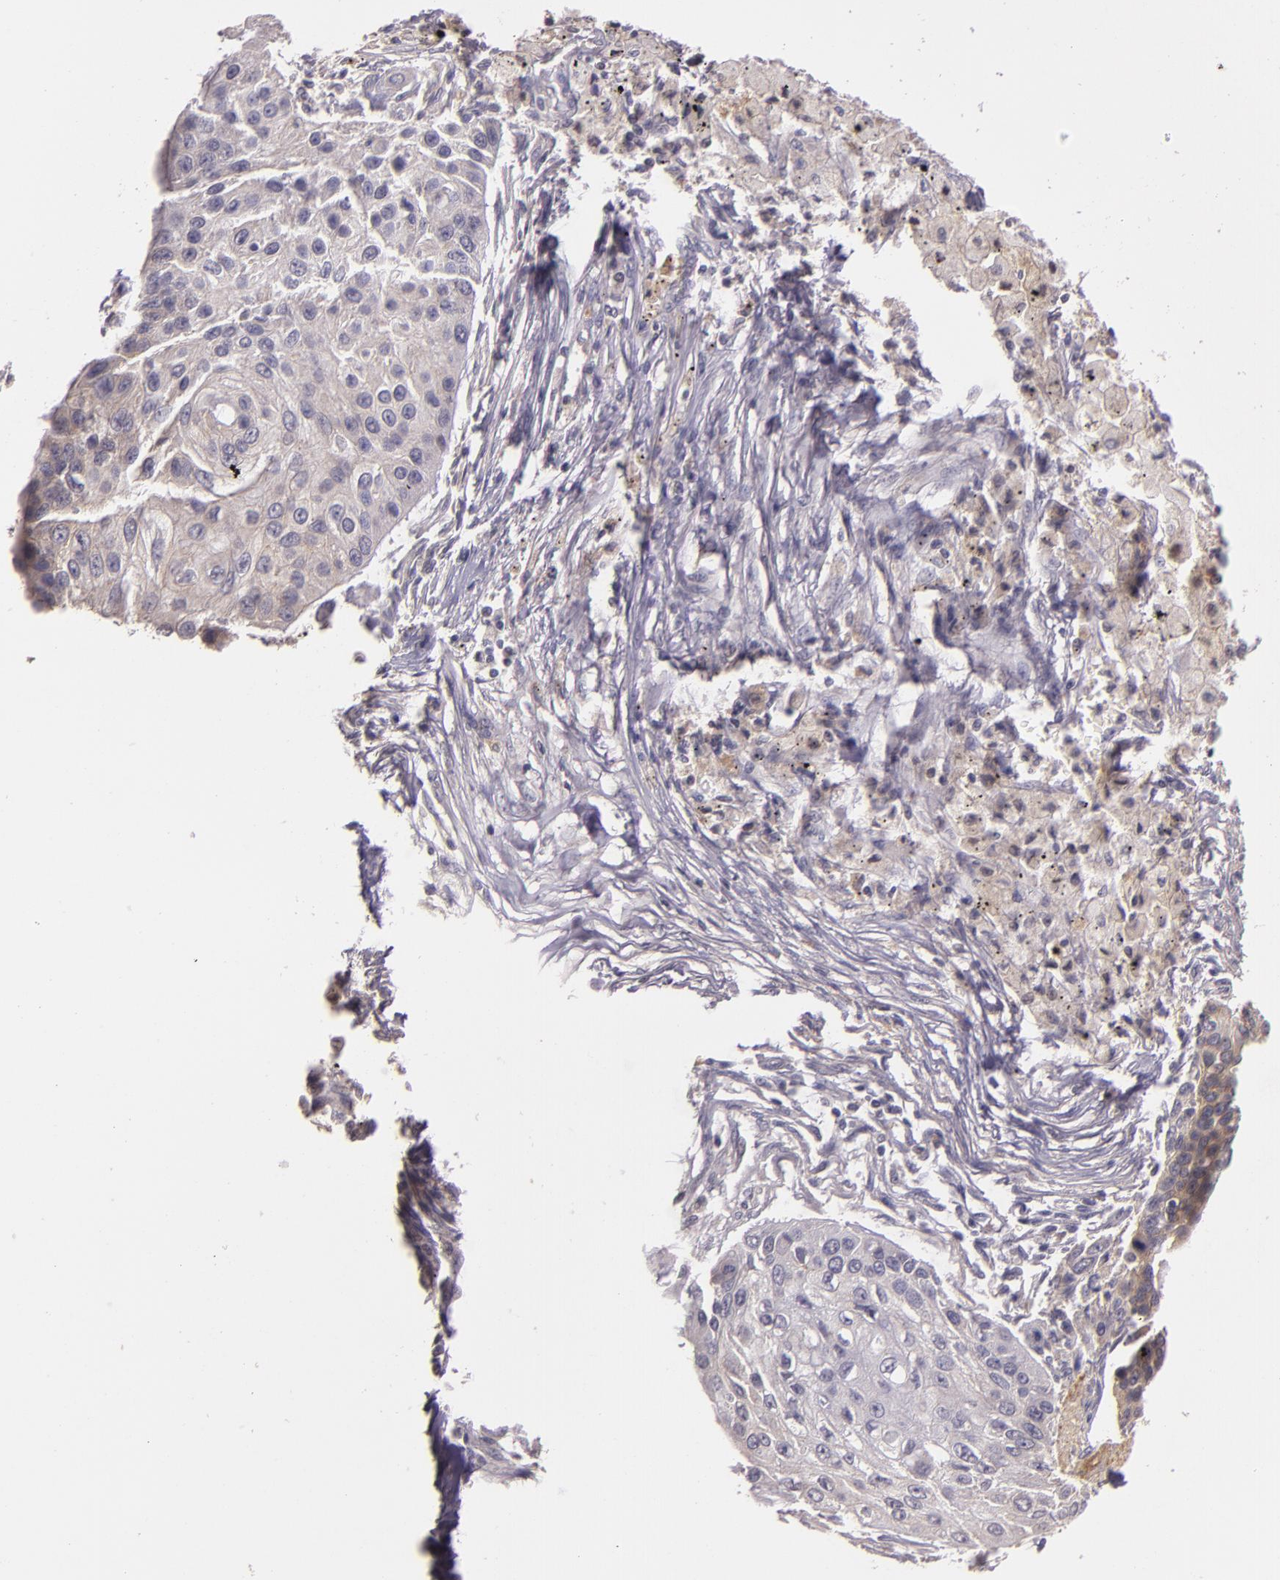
{"staining": {"intensity": "negative", "quantity": "none", "location": "none"}, "tissue": "lung cancer", "cell_type": "Tumor cells", "image_type": "cancer", "snomed": [{"axis": "morphology", "description": "Squamous cell carcinoma, NOS"}, {"axis": "topography", "description": "Lung"}], "caption": "Tumor cells are negative for protein expression in human lung squamous cell carcinoma.", "gene": "ARMH4", "patient": {"sex": "male", "age": 71}}